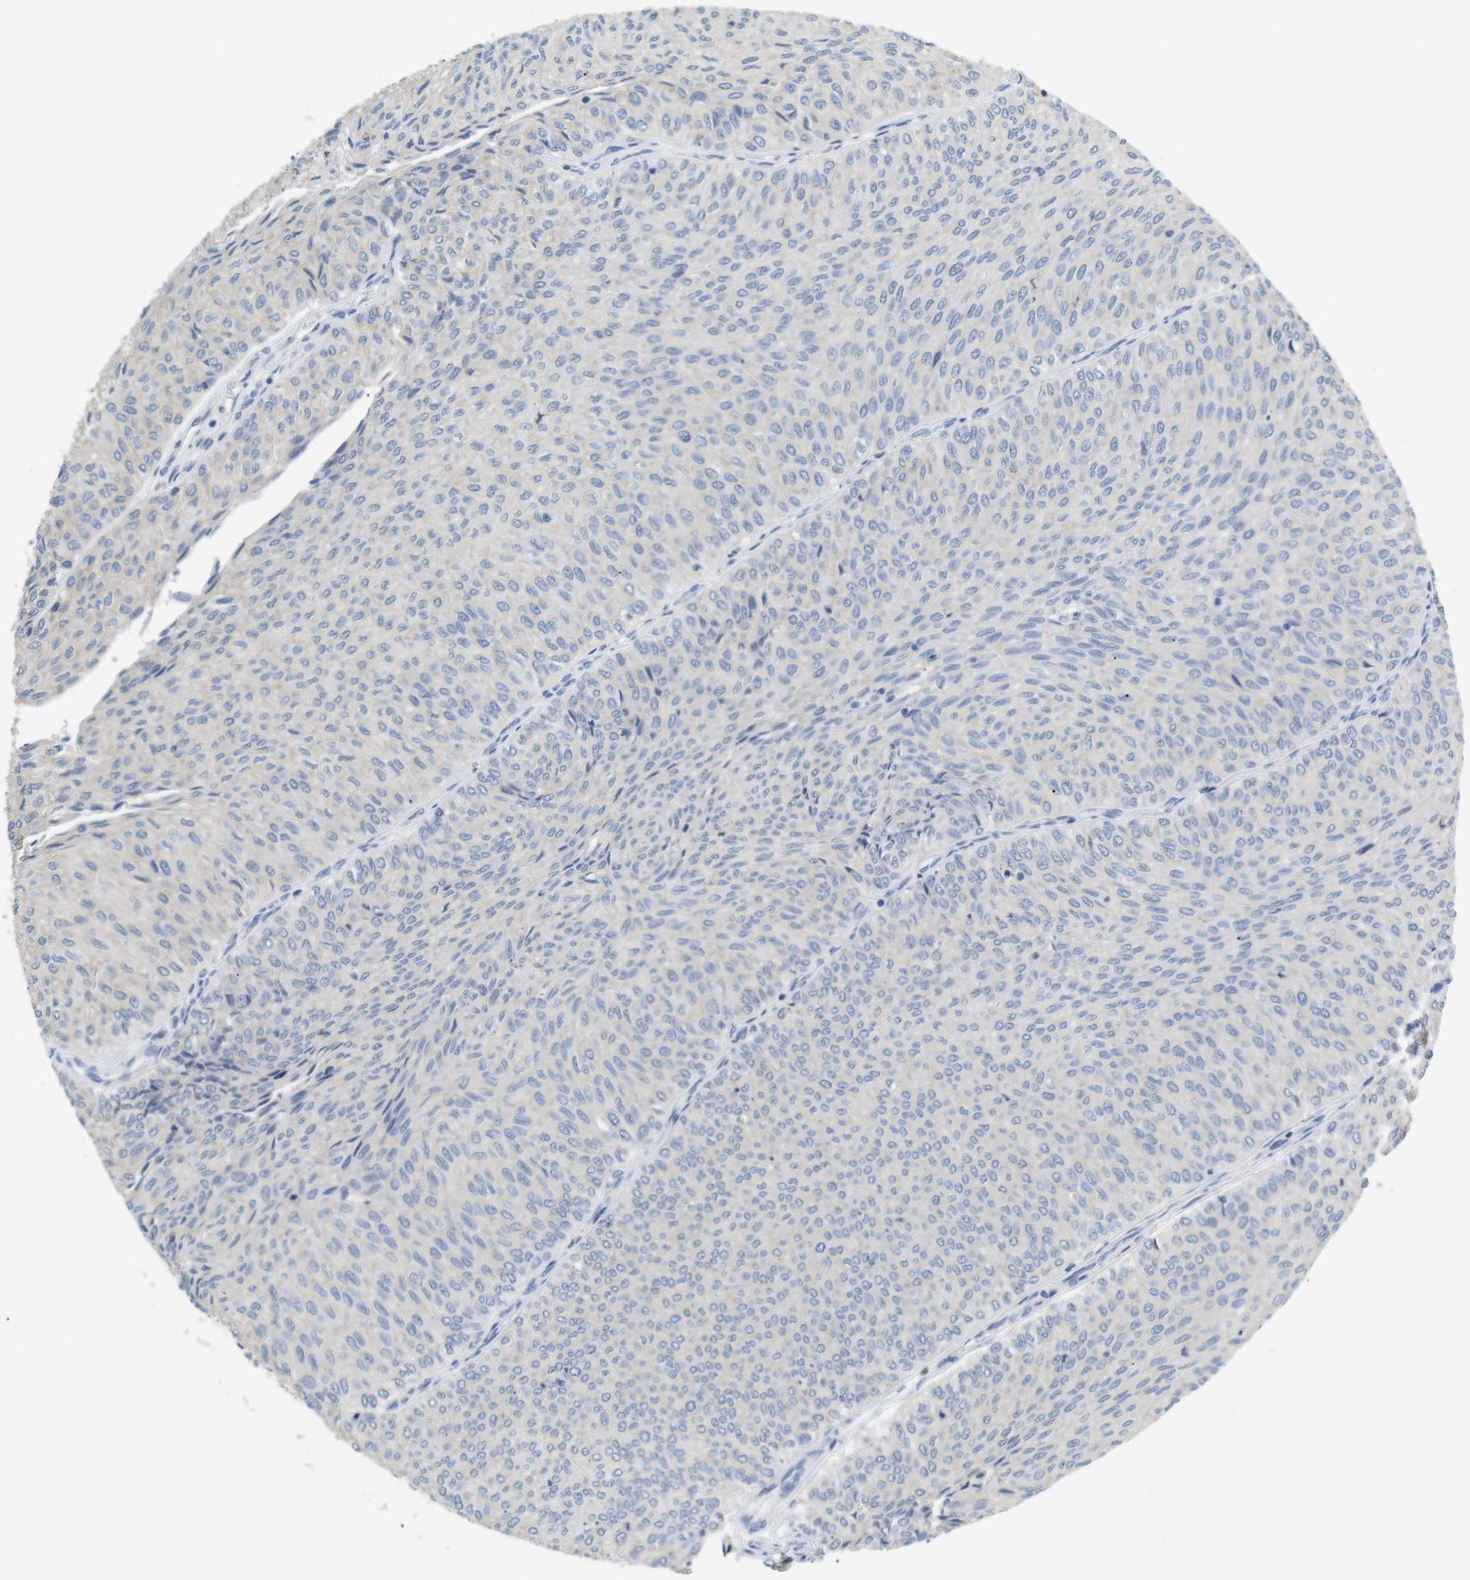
{"staining": {"intensity": "negative", "quantity": "none", "location": "none"}, "tissue": "urothelial cancer", "cell_type": "Tumor cells", "image_type": "cancer", "snomed": [{"axis": "morphology", "description": "Urothelial carcinoma, Low grade"}, {"axis": "topography", "description": "Urinary bladder"}], "caption": "High magnification brightfield microscopy of urothelial cancer stained with DAB (brown) and counterstained with hematoxylin (blue): tumor cells show no significant positivity.", "gene": "CD300E", "patient": {"sex": "male", "age": 78}}